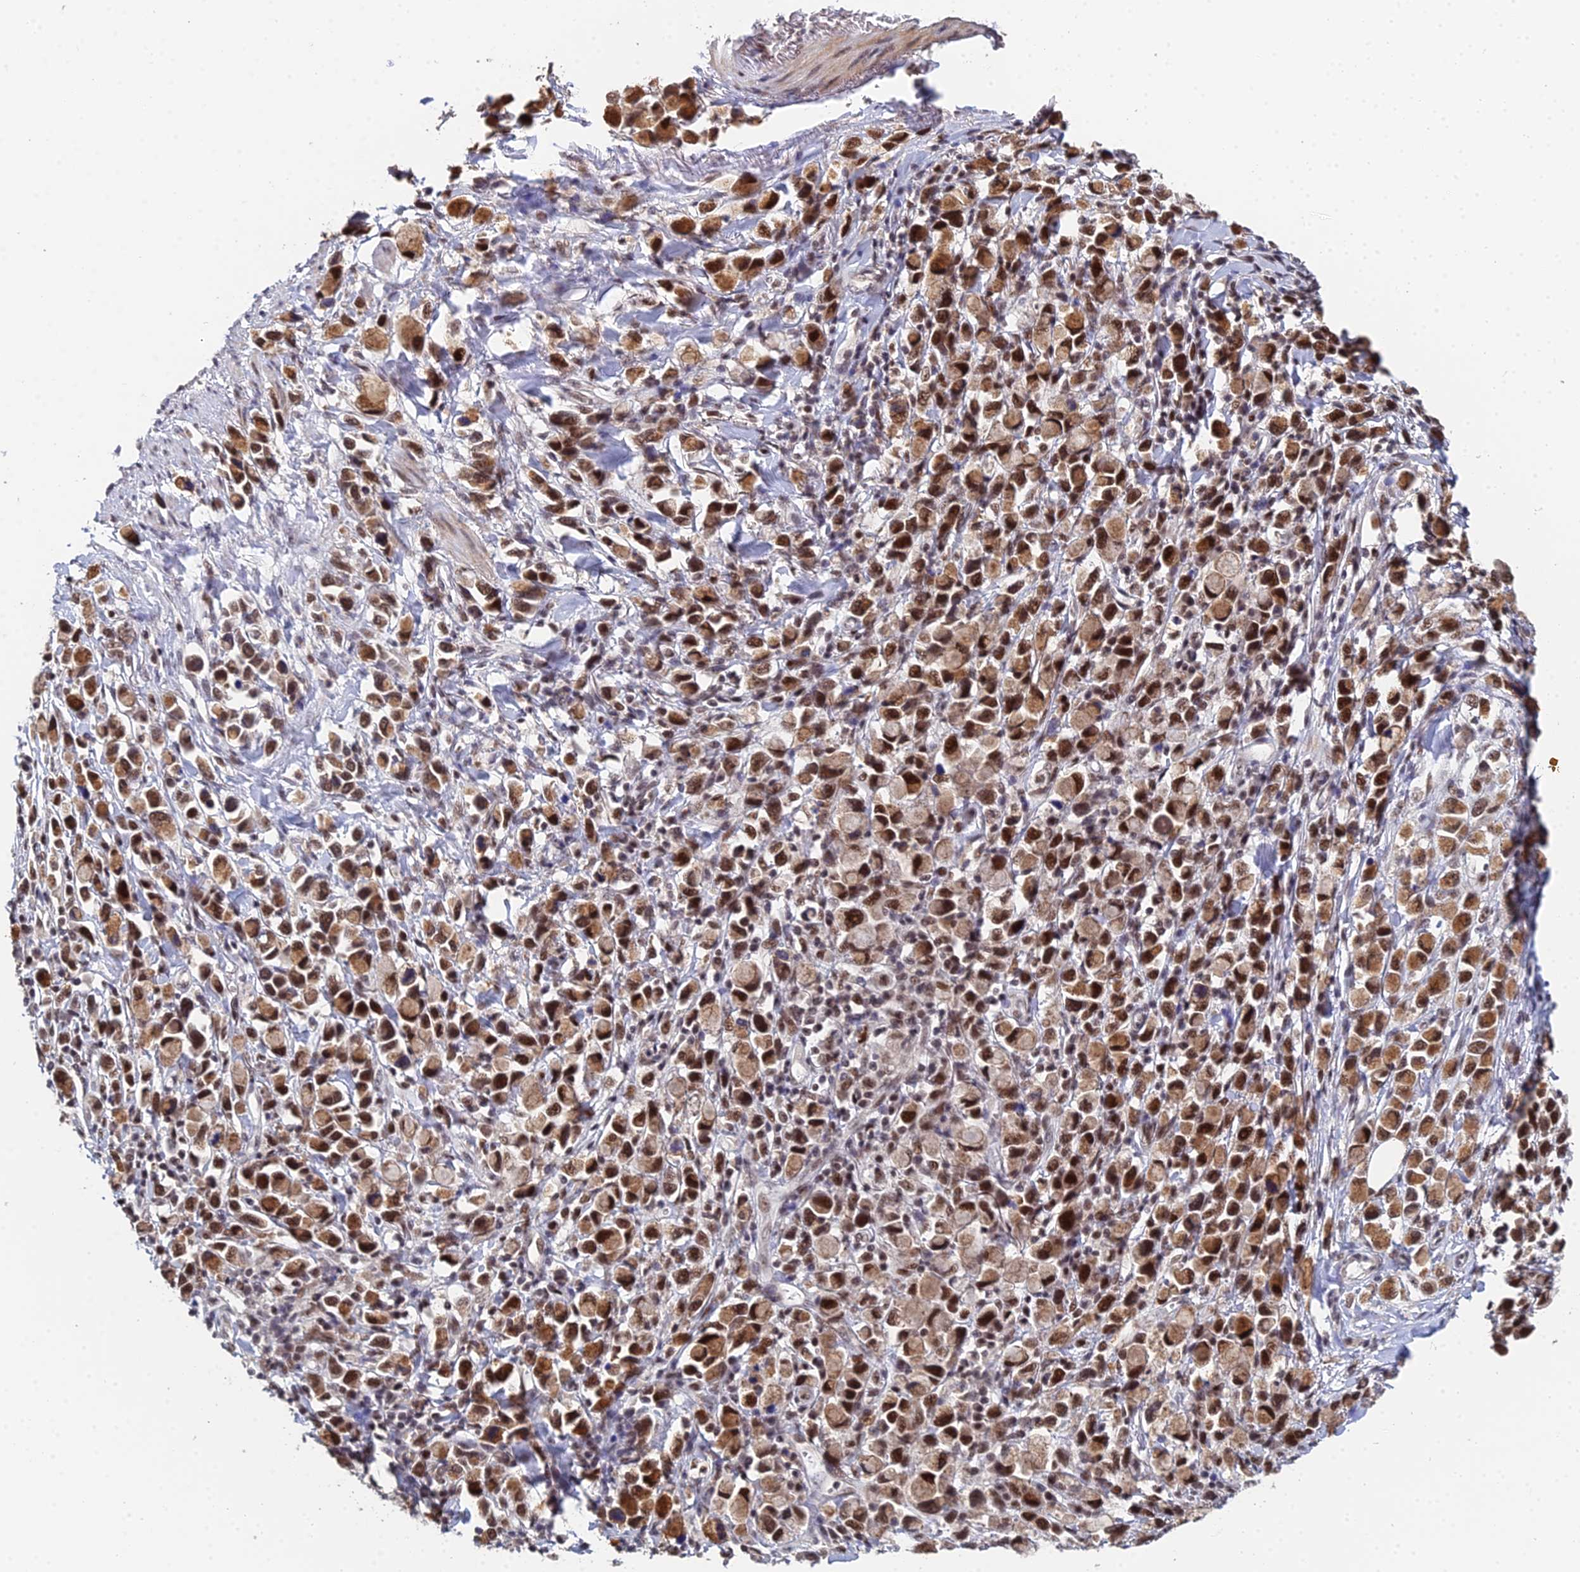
{"staining": {"intensity": "moderate", "quantity": ">75%", "location": "cytoplasmic/membranous,nuclear"}, "tissue": "stomach cancer", "cell_type": "Tumor cells", "image_type": "cancer", "snomed": [{"axis": "morphology", "description": "Adenocarcinoma, NOS"}, {"axis": "topography", "description": "Stomach"}], "caption": "Stomach adenocarcinoma stained for a protein reveals moderate cytoplasmic/membranous and nuclear positivity in tumor cells. Immunohistochemistry stains the protein of interest in brown and the nuclei are stained blue.", "gene": "ERCC5", "patient": {"sex": "female", "age": 81}}